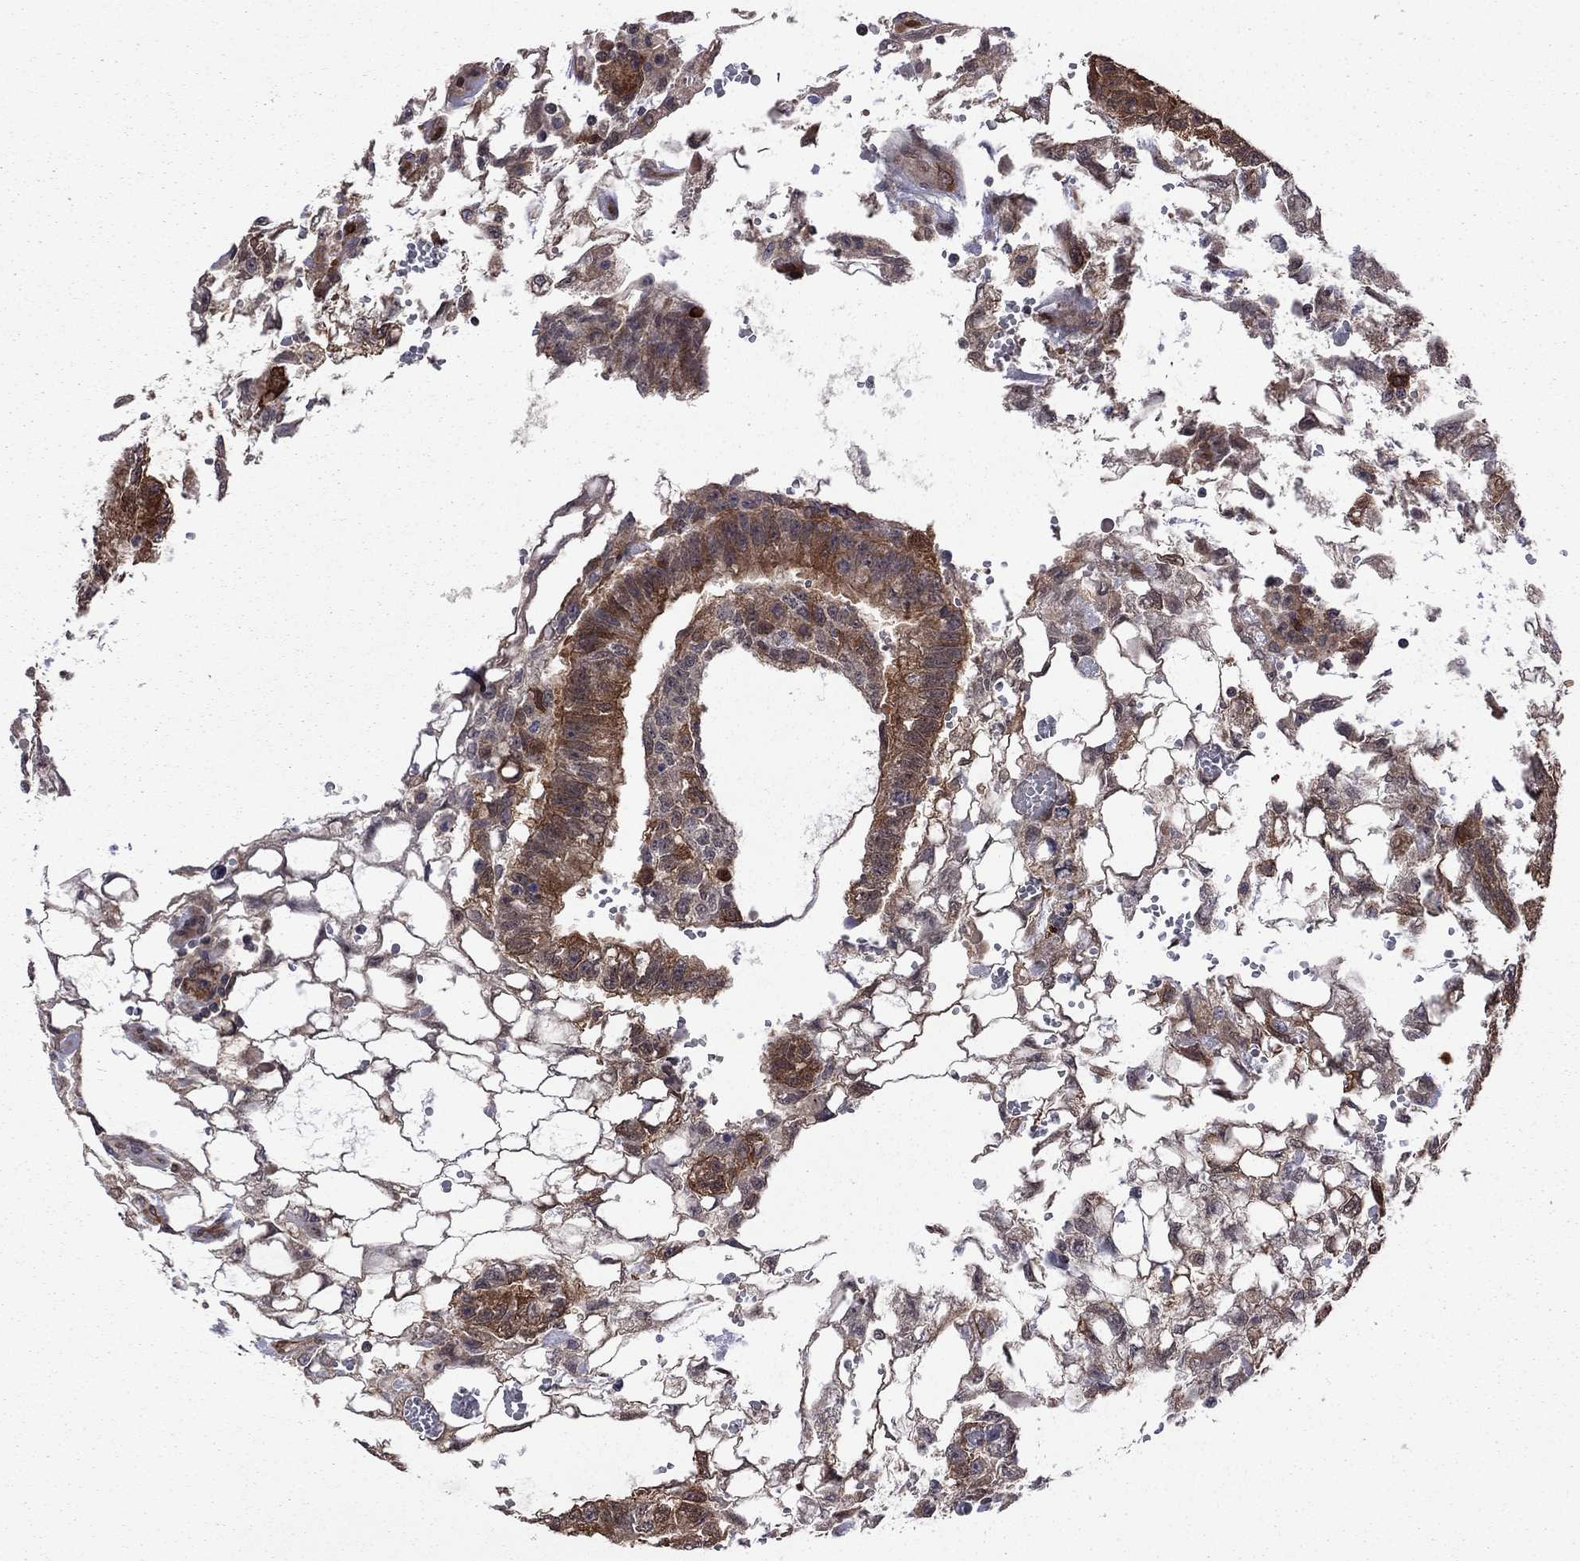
{"staining": {"intensity": "strong", "quantity": "<25%", "location": "cytoplasmic/membranous"}, "tissue": "testis cancer", "cell_type": "Tumor cells", "image_type": "cancer", "snomed": [{"axis": "morphology", "description": "Carcinoma, Embryonal, NOS"}, {"axis": "topography", "description": "Testis"}], "caption": "Immunohistochemistry image of embryonal carcinoma (testis) stained for a protein (brown), which reveals medium levels of strong cytoplasmic/membranous staining in about <25% of tumor cells.", "gene": "GPAA1", "patient": {"sex": "male", "age": 32}}